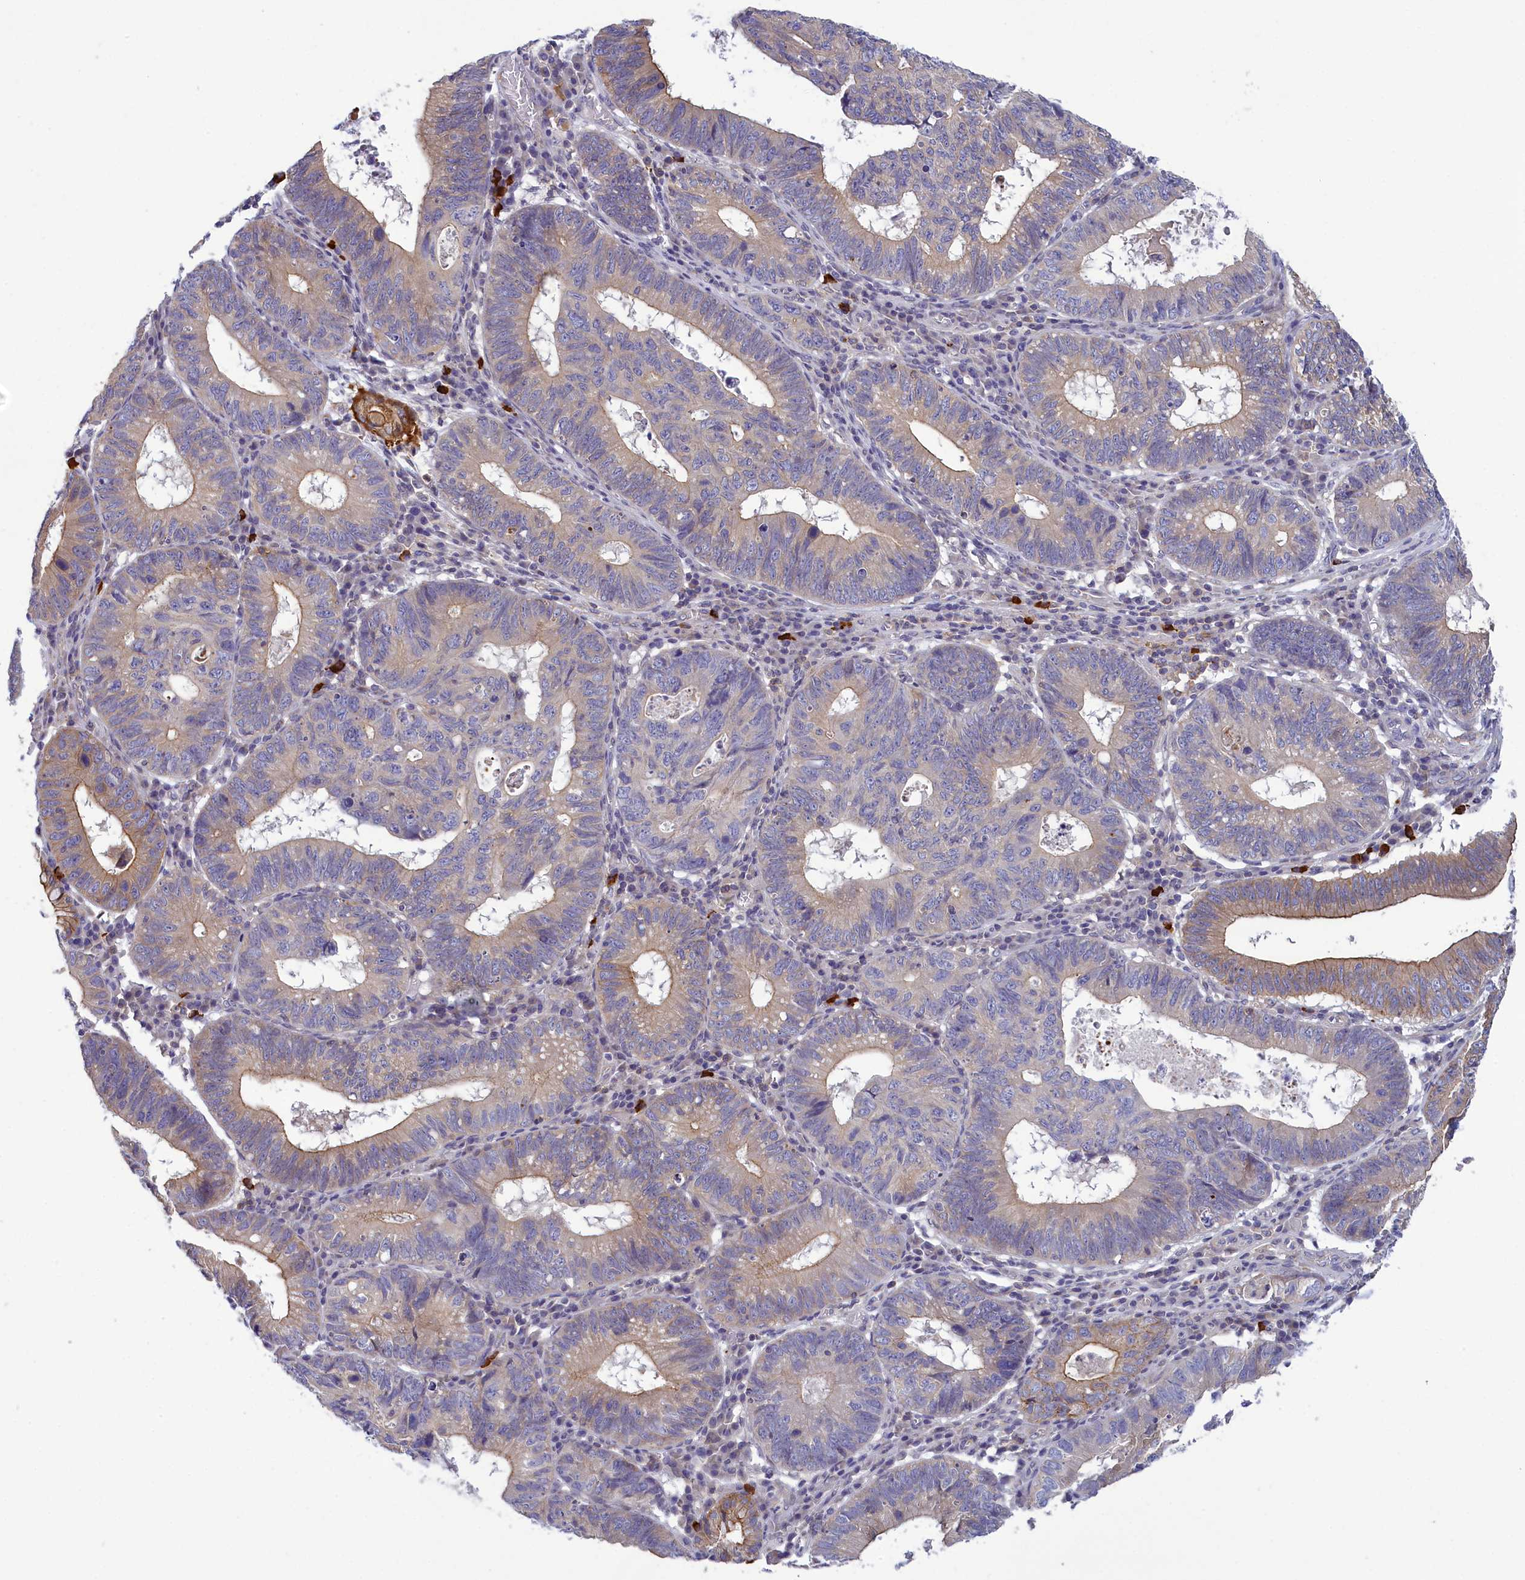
{"staining": {"intensity": "moderate", "quantity": "<25%", "location": "cytoplasmic/membranous"}, "tissue": "stomach cancer", "cell_type": "Tumor cells", "image_type": "cancer", "snomed": [{"axis": "morphology", "description": "Adenocarcinoma, NOS"}, {"axis": "topography", "description": "Stomach"}], "caption": "High-magnification brightfield microscopy of adenocarcinoma (stomach) stained with DAB (3,3'-diaminobenzidine) (brown) and counterstained with hematoxylin (blue). tumor cells exhibit moderate cytoplasmic/membranous positivity is present in approximately<25% of cells. Immunohistochemistry stains the protein of interest in brown and the nuclei are stained blue.", "gene": "CORO2A", "patient": {"sex": "male", "age": 59}}